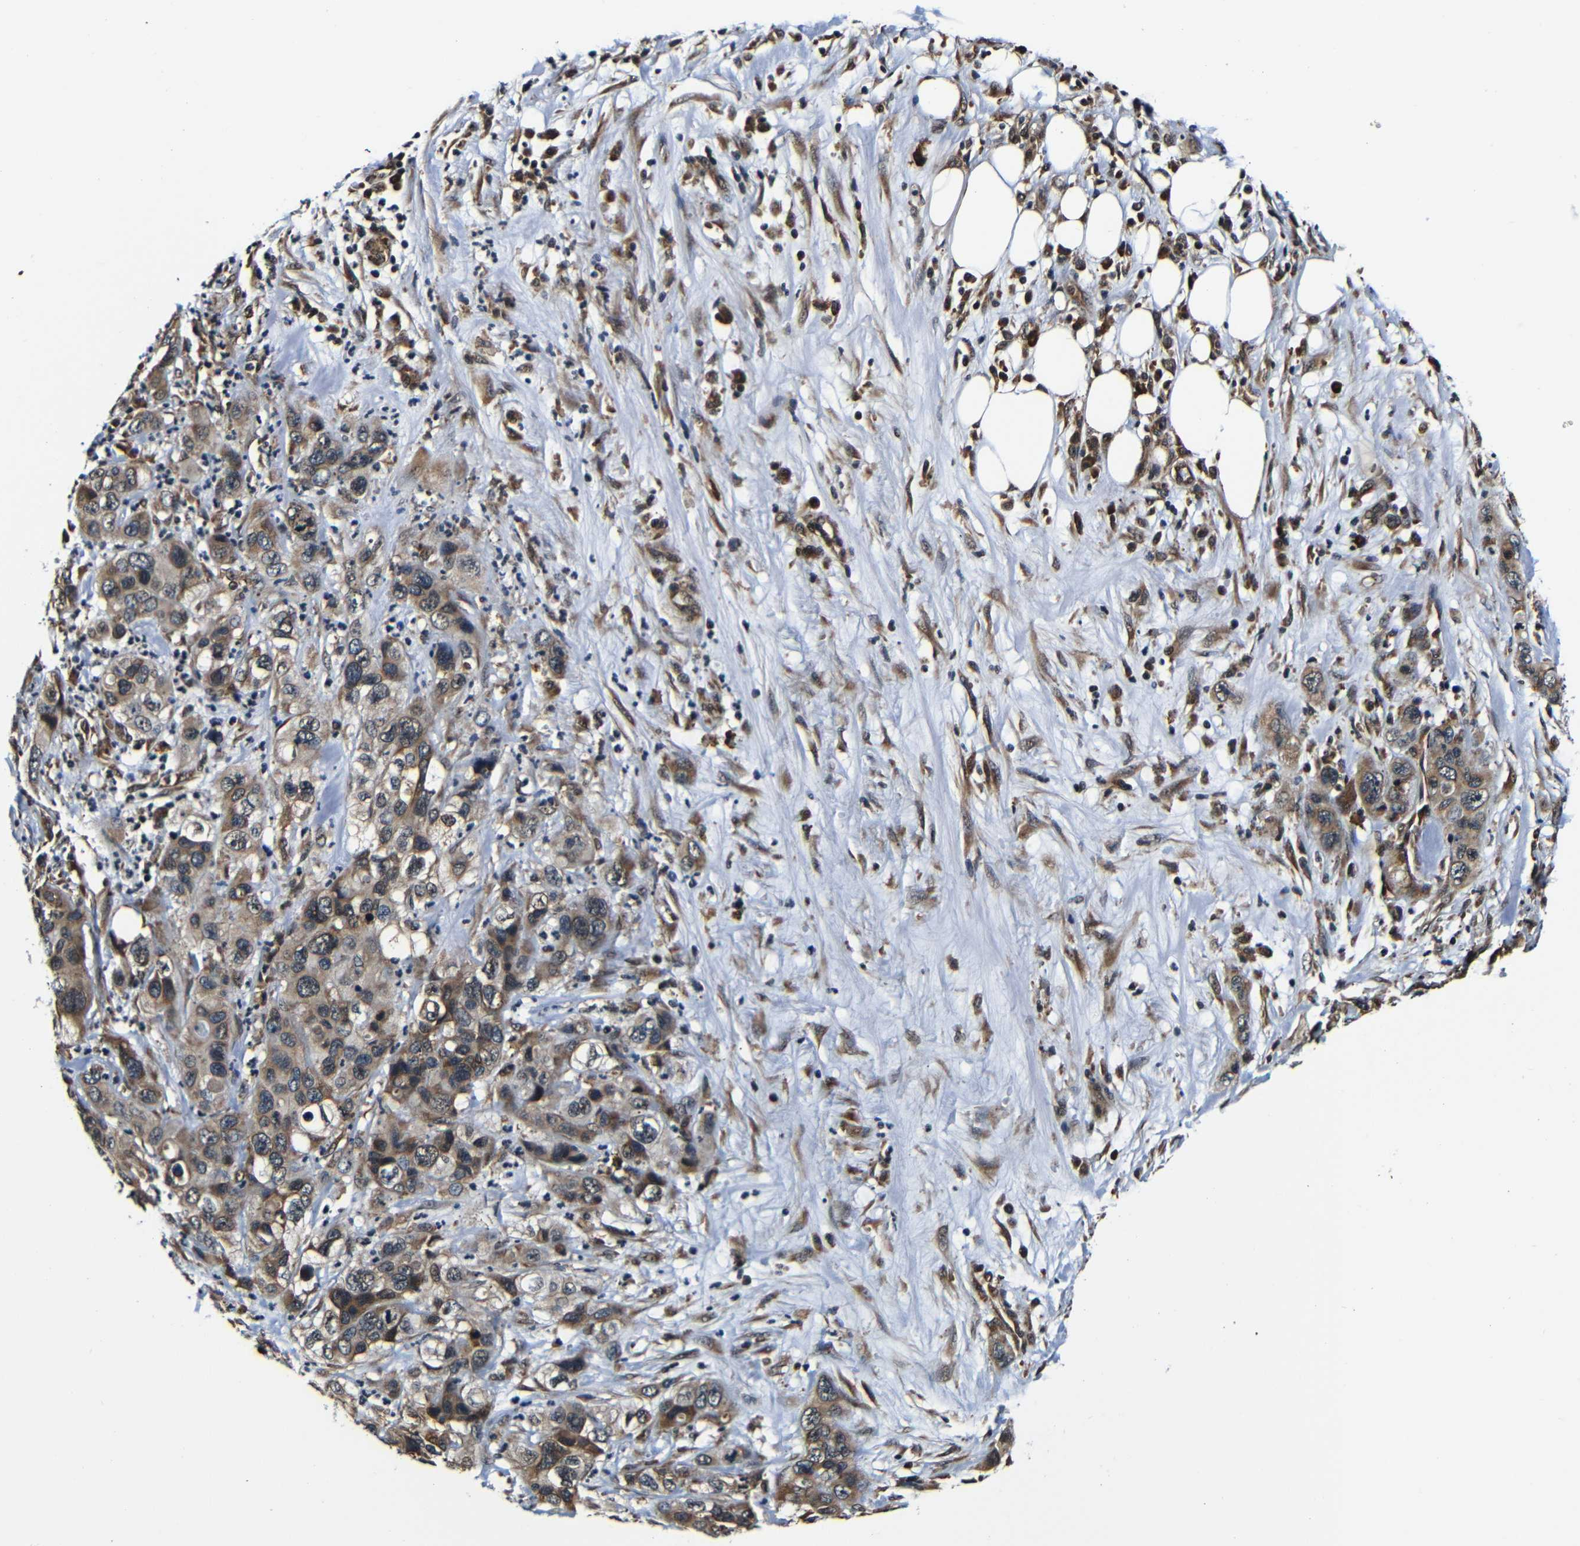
{"staining": {"intensity": "moderate", "quantity": ">75%", "location": "cytoplasmic/membranous"}, "tissue": "pancreatic cancer", "cell_type": "Tumor cells", "image_type": "cancer", "snomed": [{"axis": "morphology", "description": "Adenocarcinoma, NOS"}, {"axis": "topography", "description": "Pancreas"}], "caption": "This is a photomicrograph of IHC staining of pancreatic cancer (adenocarcinoma), which shows moderate staining in the cytoplasmic/membranous of tumor cells.", "gene": "NCBP3", "patient": {"sex": "female", "age": 71}}